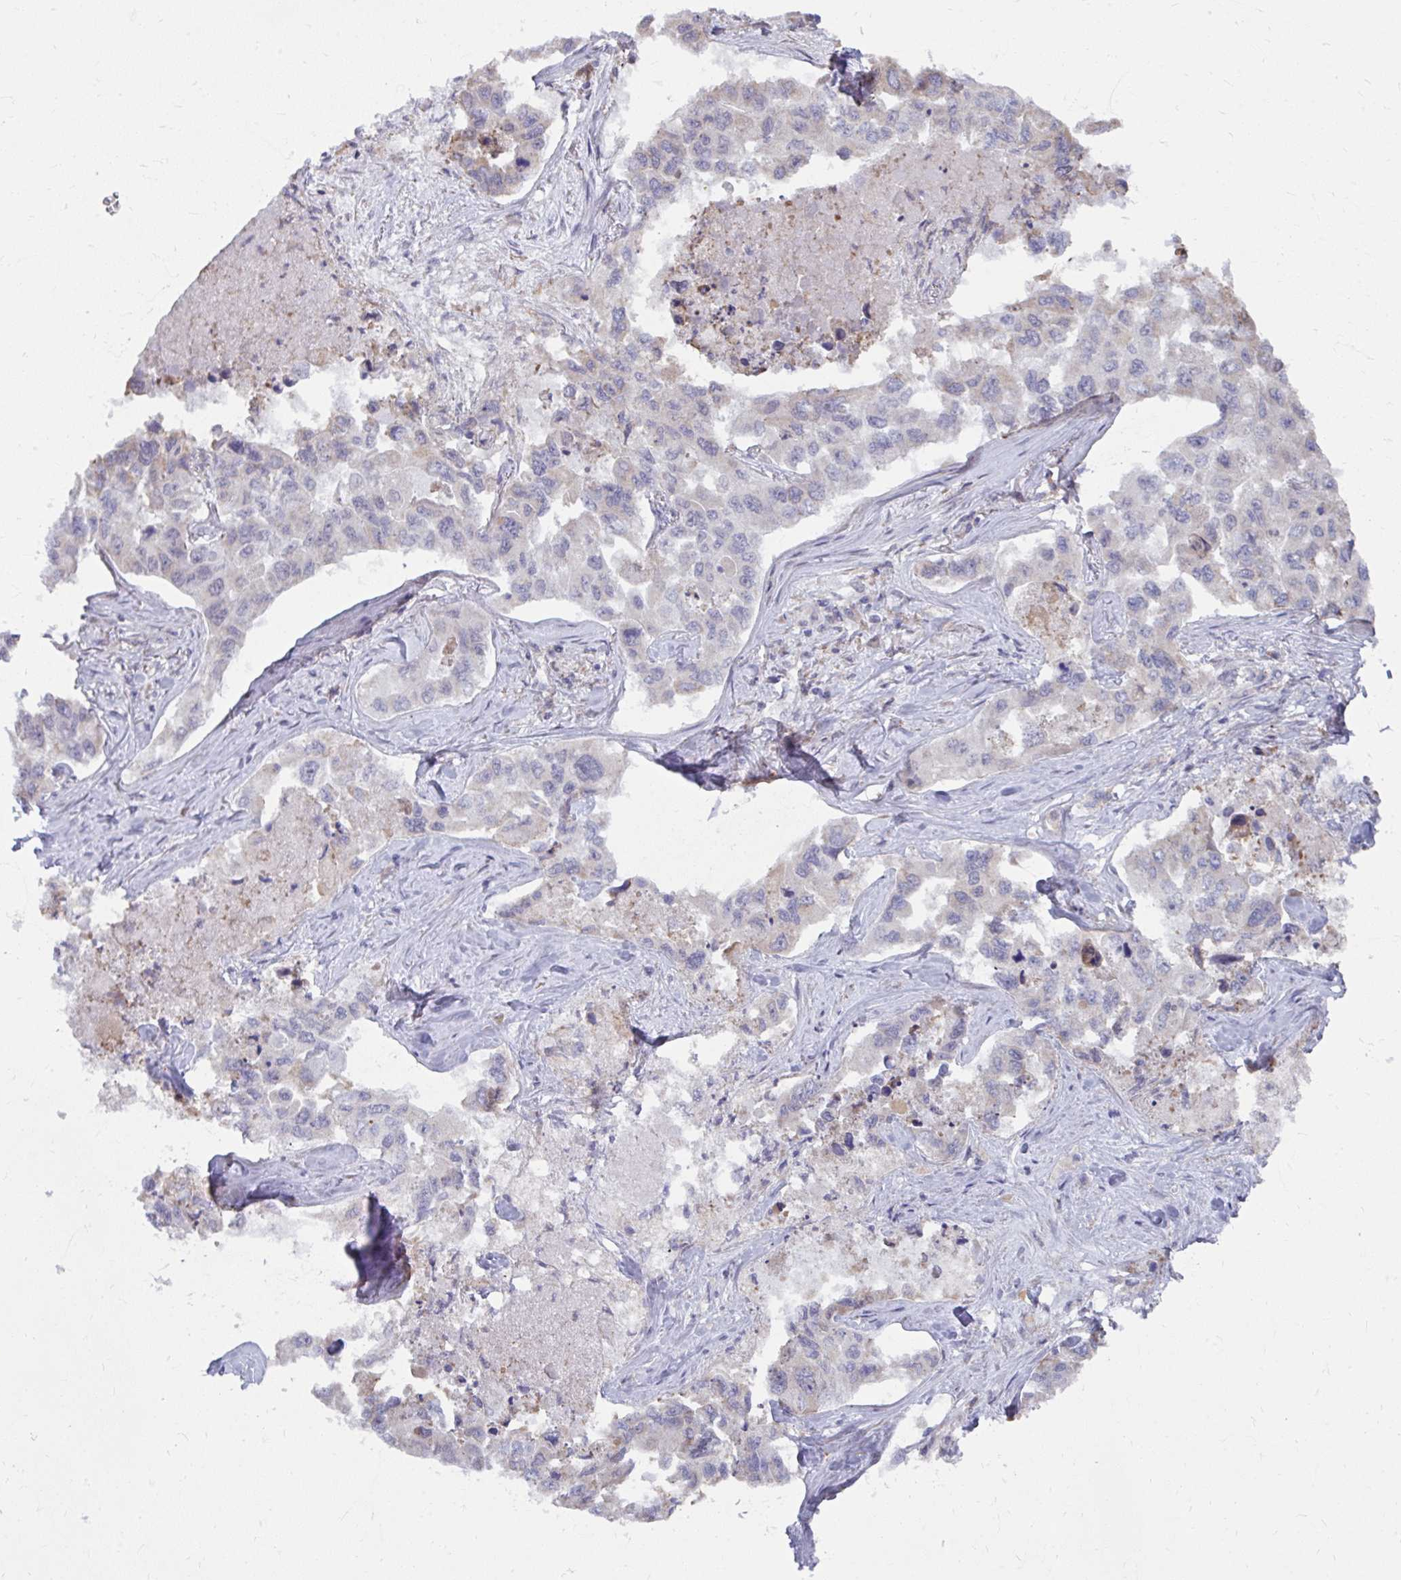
{"staining": {"intensity": "negative", "quantity": "none", "location": "none"}, "tissue": "lung cancer", "cell_type": "Tumor cells", "image_type": "cancer", "snomed": [{"axis": "morphology", "description": "Adenocarcinoma, NOS"}, {"axis": "topography", "description": "Lung"}], "caption": "Lung adenocarcinoma was stained to show a protein in brown. There is no significant staining in tumor cells.", "gene": "NMNAT1", "patient": {"sex": "male", "age": 64}}